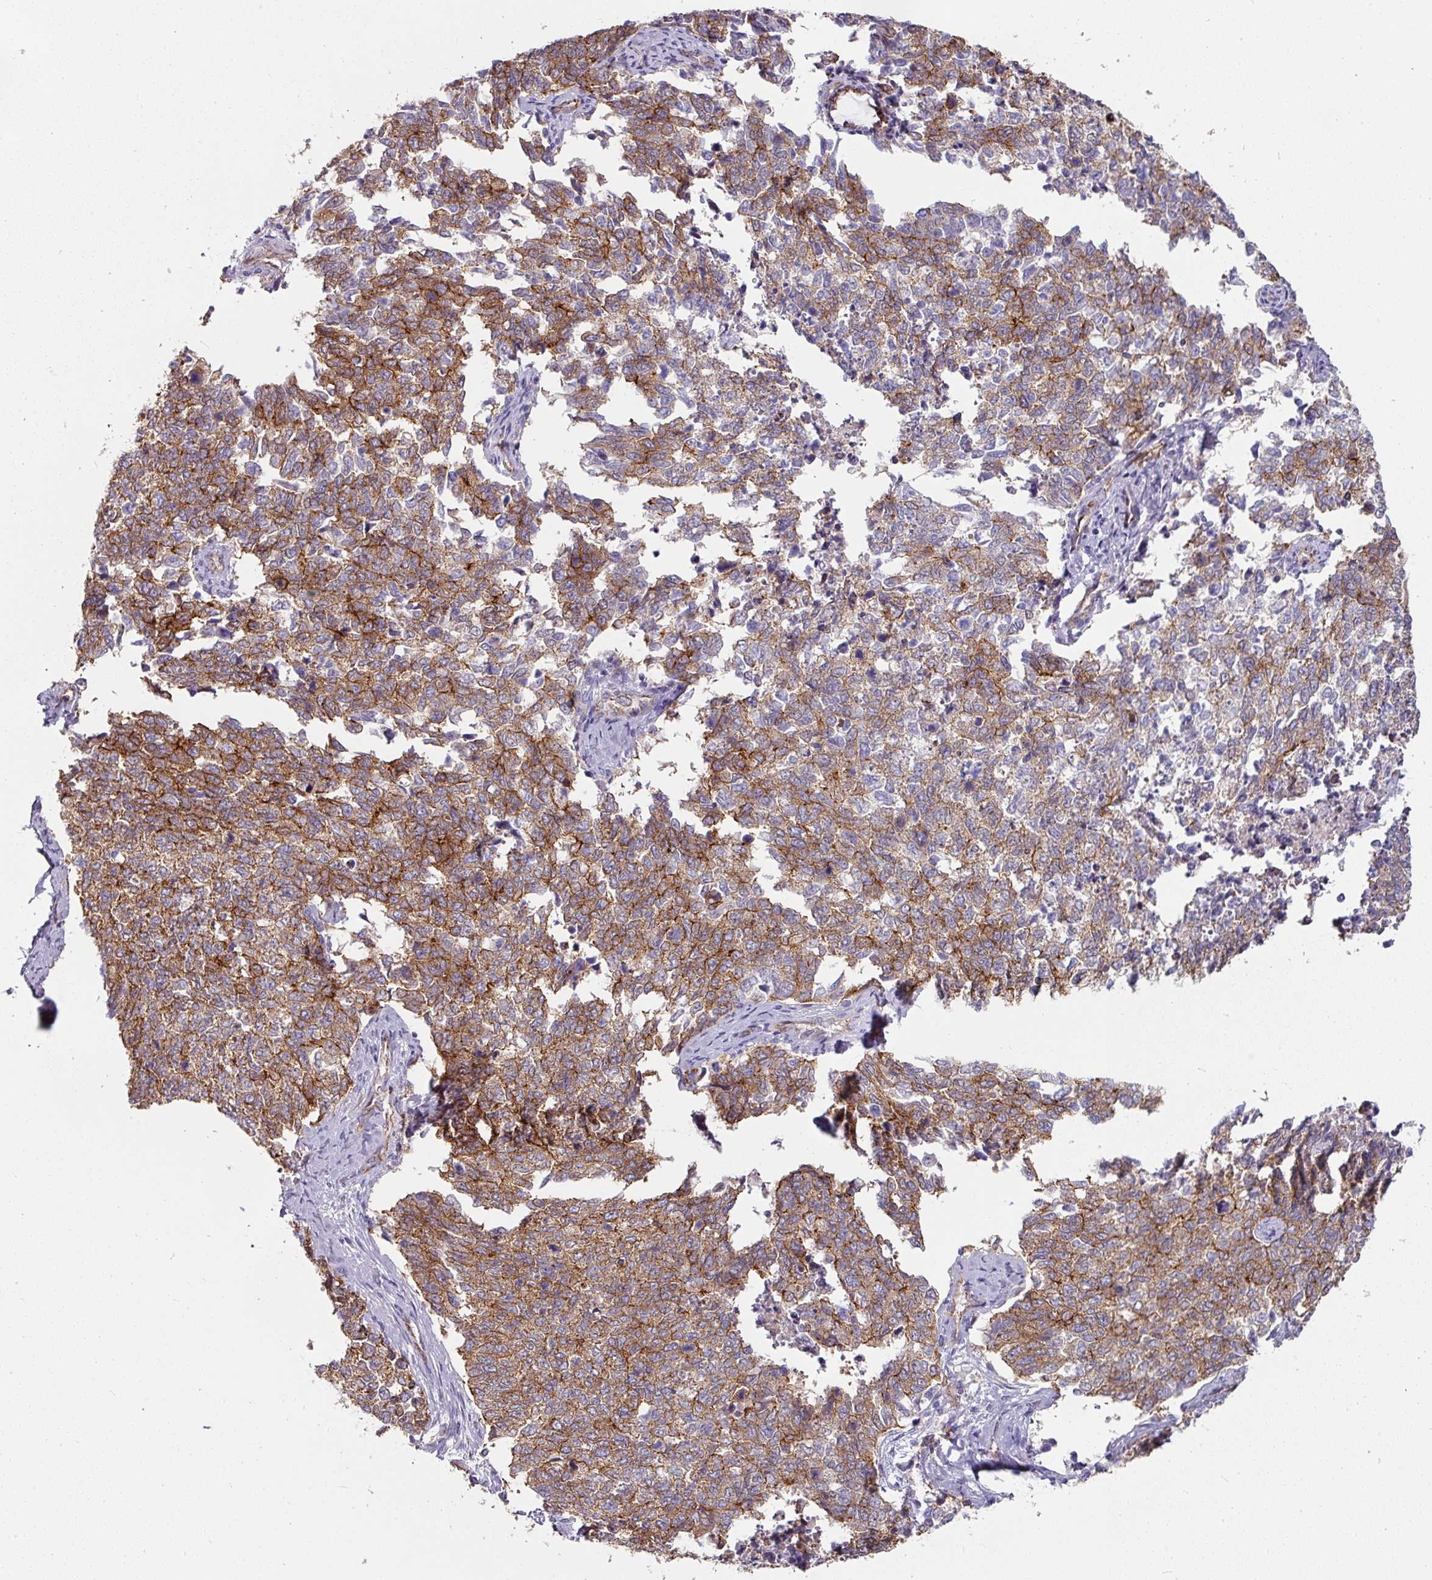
{"staining": {"intensity": "moderate", "quantity": ">75%", "location": "cytoplasmic/membranous"}, "tissue": "cervical cancer", "cell_type": "Tumor cells", "image_type": "cancer", "snomed": [{"axis": "morphology", "description": "Squamous cell carcinoma, NOS"}, {"axis": "topography", "description": "Cervix"}], "caption": "Tumor cells demonstrate medium levels of moderate cytoplasmic/membranous staining in about >75% of cells in human squamous cell carcinoma (cervical). (Stains: DAB in brown, nuclei in blue, Microscopy: brightfield microscopy at high magnification).", "gene": "JUP", "patient": {"sex": "female", "age": 63}}